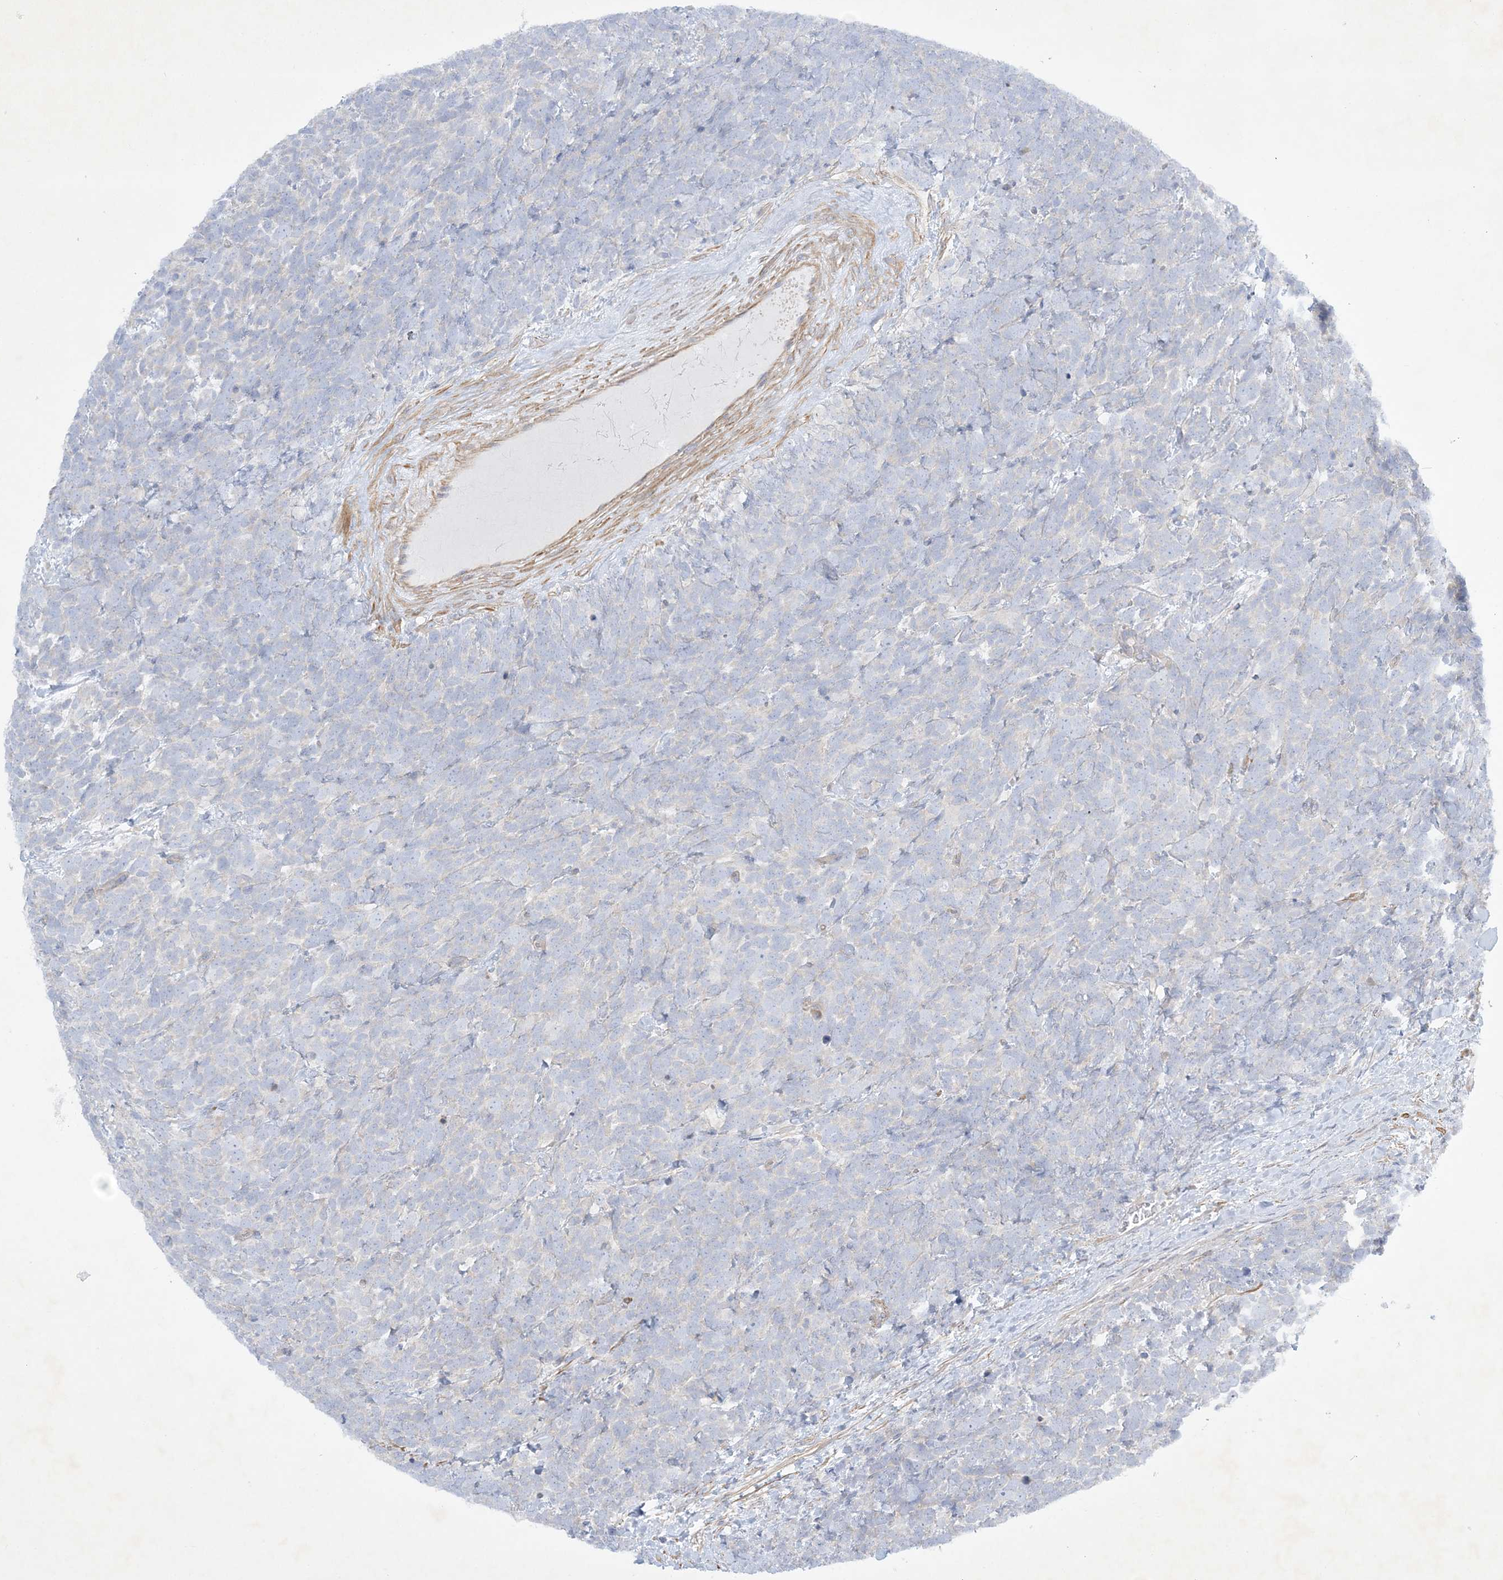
{"staining": {"intensity": "negative", "quantity": "none", "location": "none"}, "tissue": "urothelial cancer", "cell_type": "Tumor cells", "image_type": "cancer", "snomed": [{"axis": "morphology", "description": "Urothelial carcinoma, High grade"}, {"axis": "topography", "description": "Urinary bladder"}], "caption": "DAB (3,3'-diaminobenzidine) immunohistochemical staining of high-grade urothelial carcinoma displays no significant positivity in tumor cells.", "gene": "FARSB", "patient": {"sex": "female", "age": 82}}